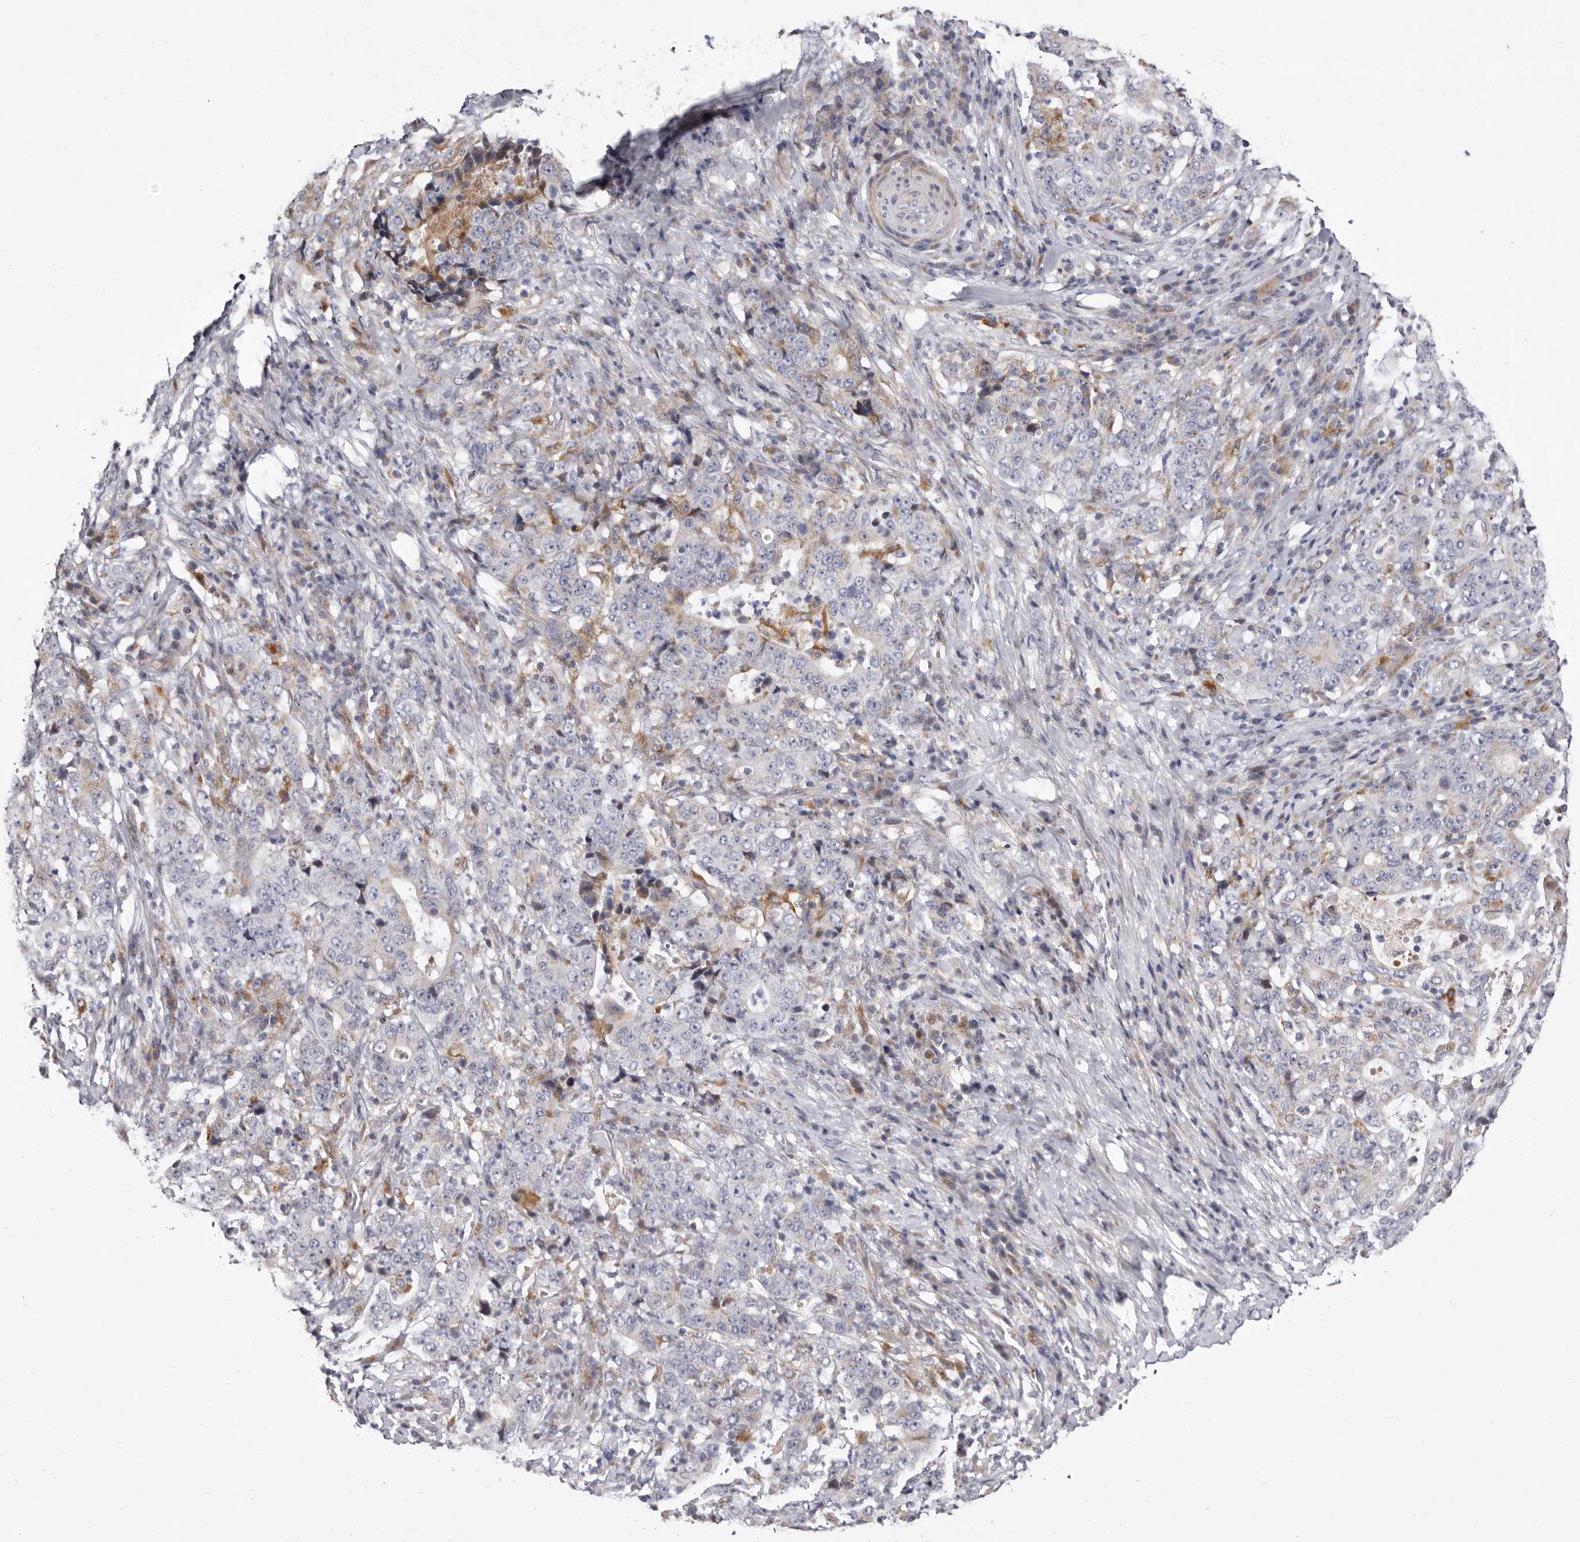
{"staining": {"intensity": "weak", "quantity": "<25%", "location": "cytoplasmic/membranous"}, "tissue": "stomach cancer", "cell_type": "Tumor cells", "image_type": "cancer", "snomed": [{"axis": "morphology", "description": "Normal tissue, NOS"}, {"axis": "morphology", "description": "Adenocarcinoma, NOS"}, {"axis": "topography", "description": "Stomach, upper"}, {"axis": "topography", "description": "Stomach"}], "caption": "Tumor cells show no significant protein positivity in stomach adenocarcinoma. (DAB immunohistochemistry with hematoxylin counter stain).", "gene": "NUBPL", "patient": {"sex": "male", "age": 59}}